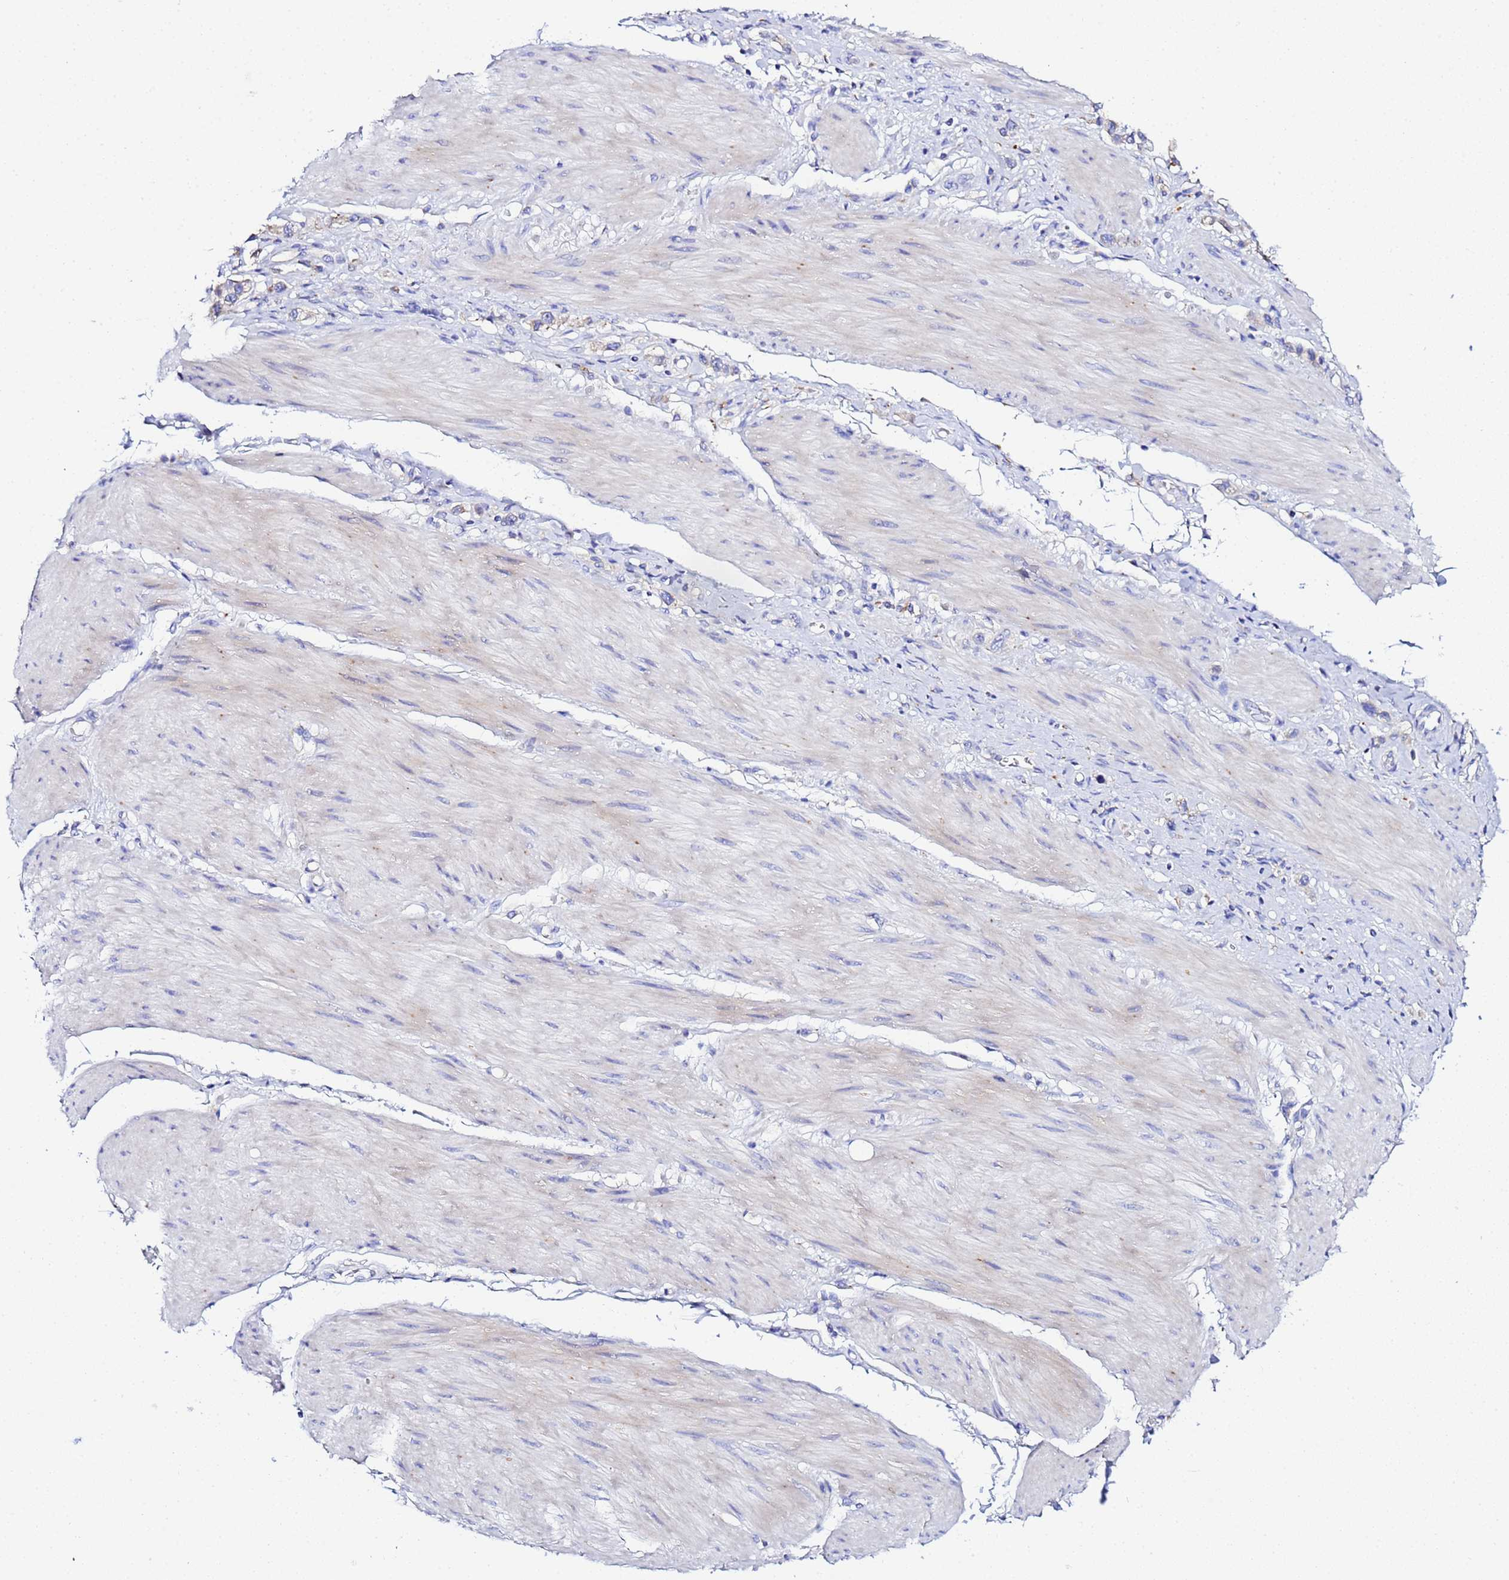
{"staining": {"intensity": "weak", "quantity": "<25%", "location": "cytoplasmic/membranous"}, "tissue": "stomach cancer", "cell_type": "Tumor cells", "image_type": "cancer", "snomed": [{"axis": "morphology", "description": "Adenocarcinoma, NOS"}, {"axis": "topography", "description": "Stomach"}], "caption": "Tumor cells show no significant staining in adenocarcinoma (stomach).", "gene": "VTI1B", "patient": {"sex": "female", "age": 65}}